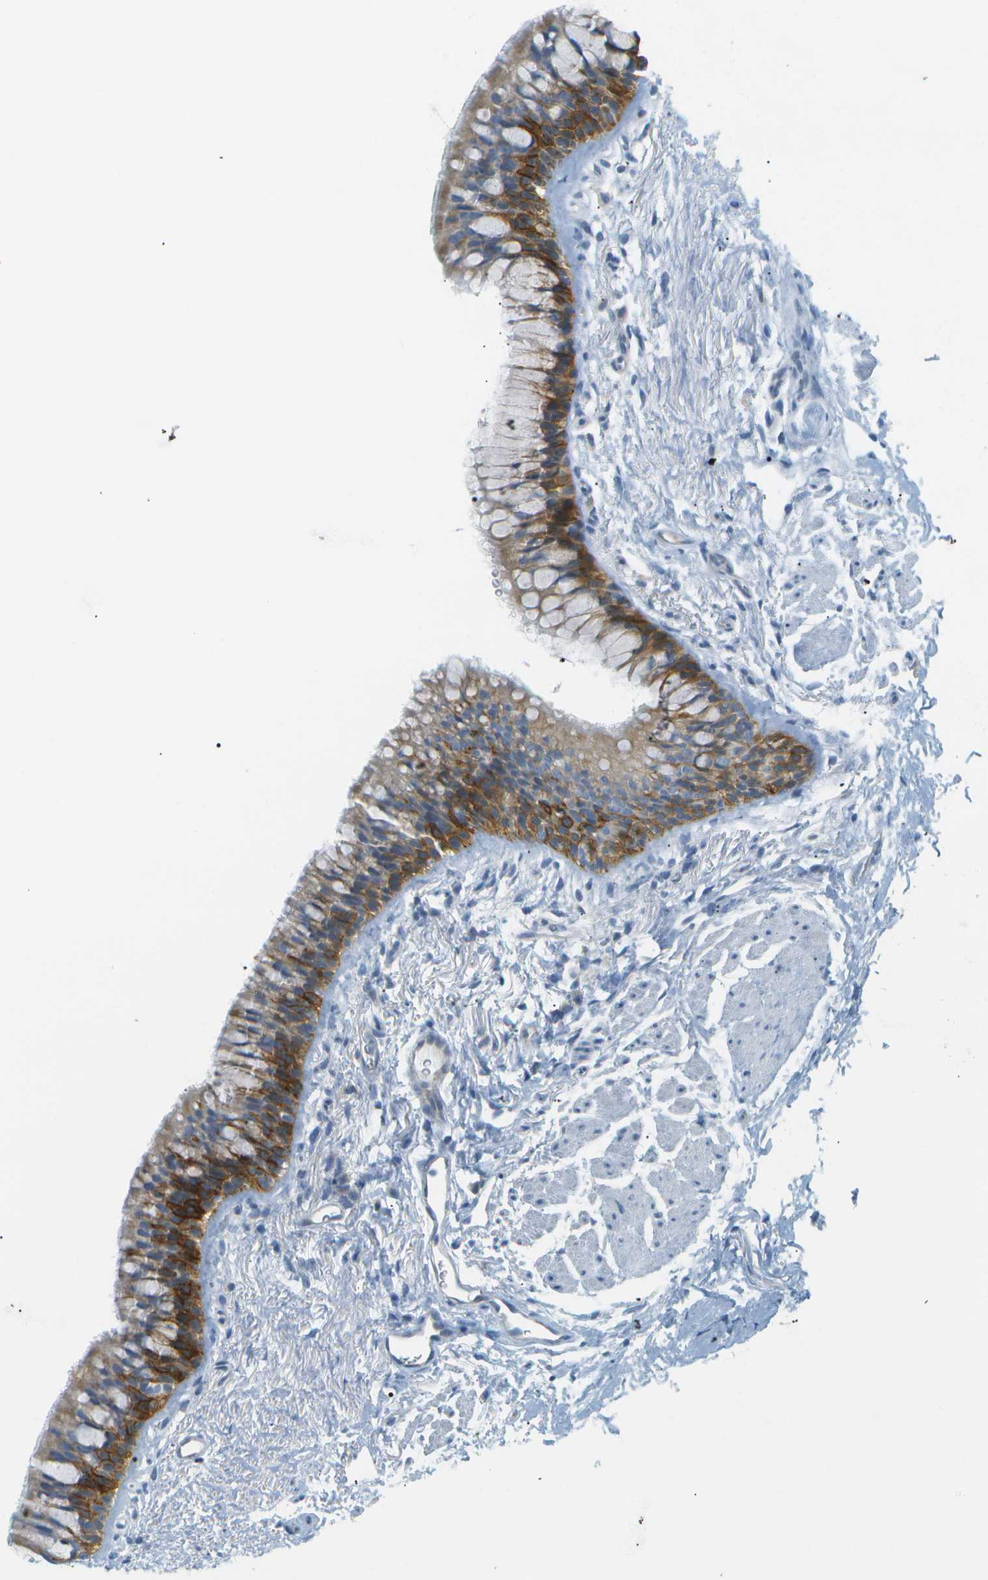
{"staining": {"intensity": "negative", "quantity": "none", "location": "none"}, "tissue": "adipose tissue", "cell_type": "Adipocytes", "image_type": "normal", "snomed": [{"axis": "morphology", "description": "Normal tissue, NOS"}, {"axis": "topography", "description": "Cartilage tissue"}, {"axis": "topography", "description": "Bronchus"}], "caption": "Immunohistochemical staining of unremarkable human adipose tissue shows no significant positivity in adipocytes.", "gene": "SMYD5", "patient": {"sex": "female", "age": 53}}